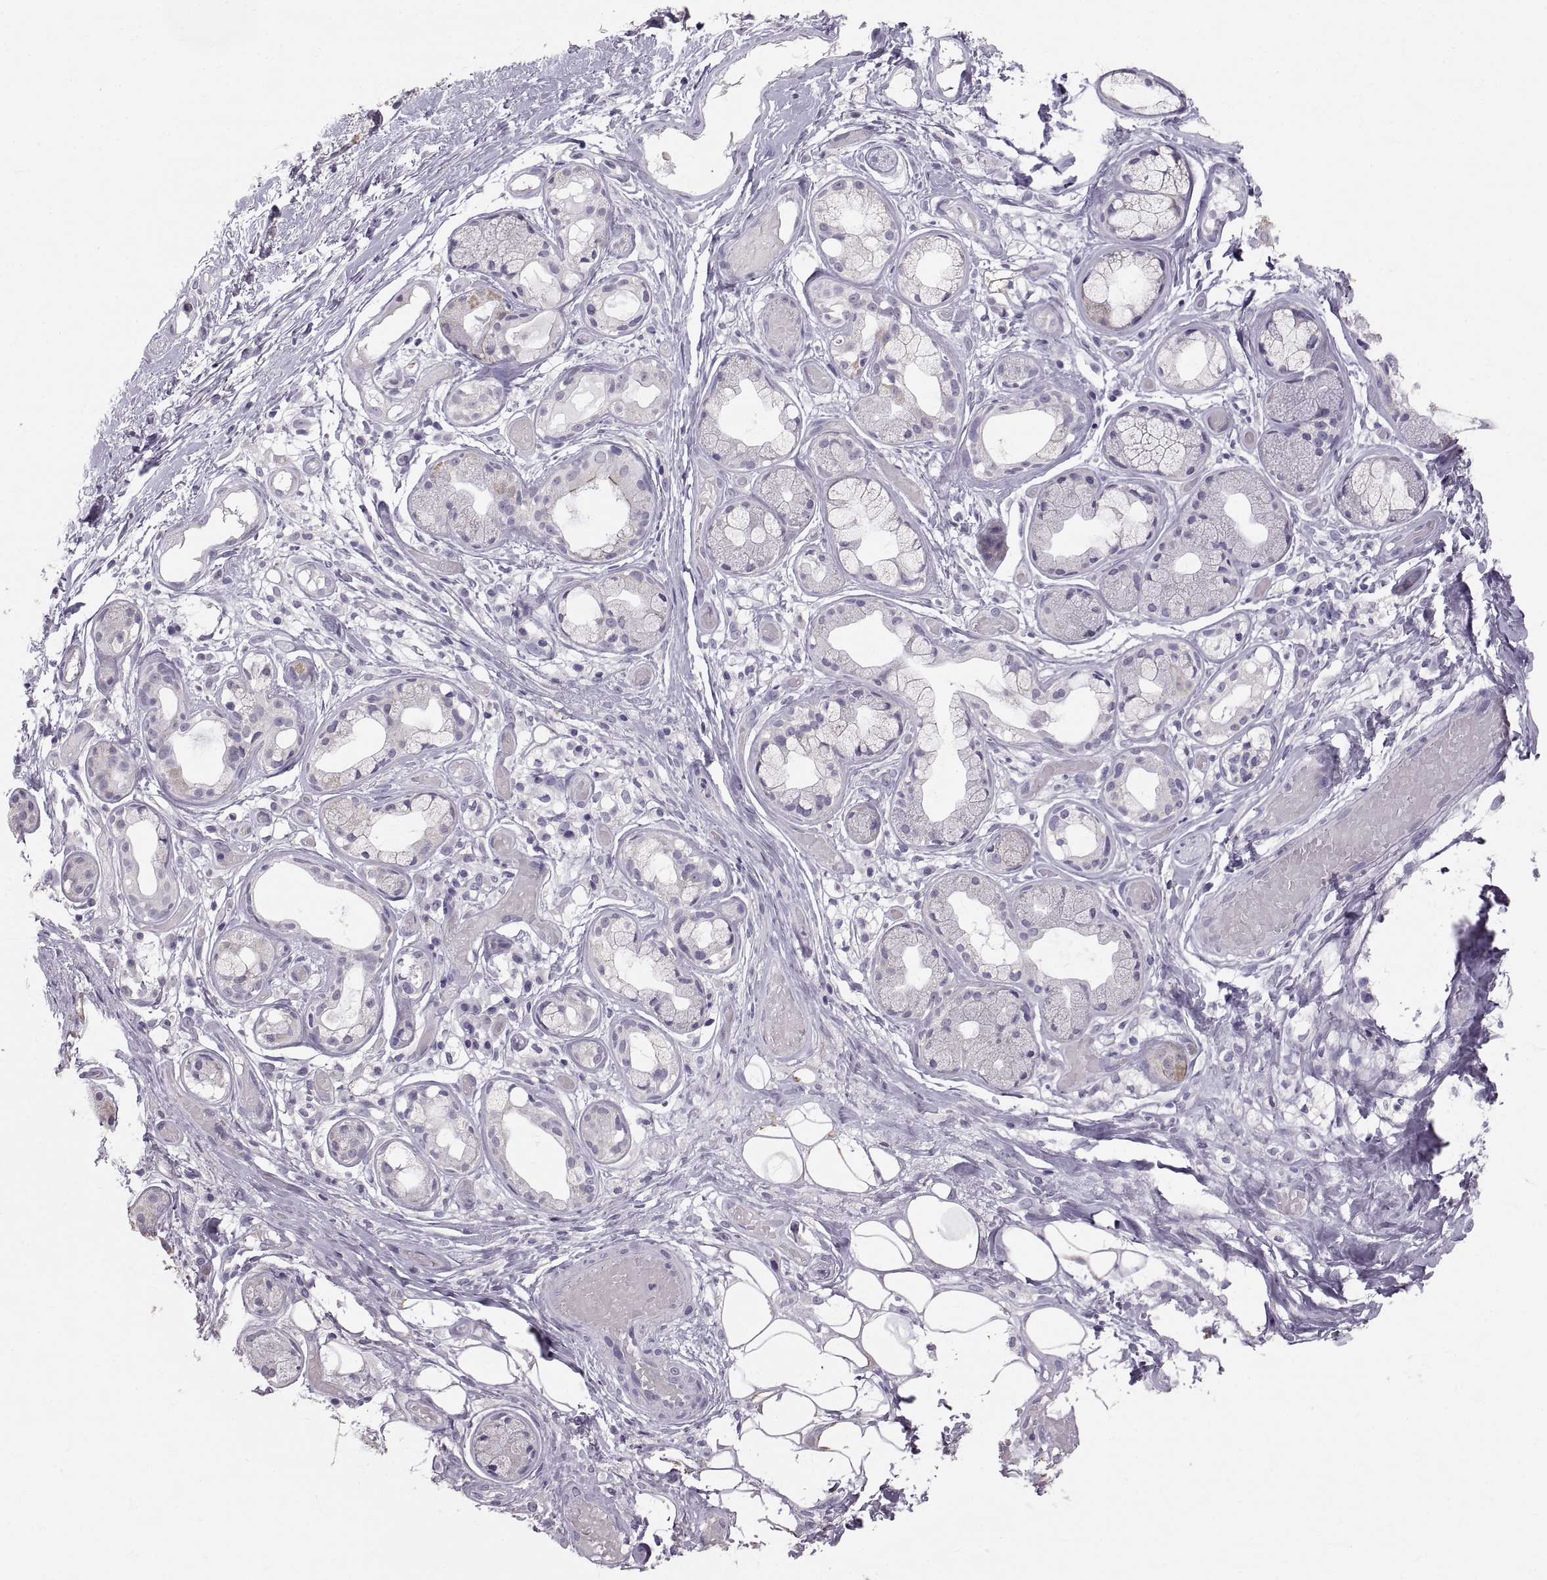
{"staining": {"intensity": "negative", "quantity": "none", "location": "none"}, "tissue": "adipose tissue", "cell_type": "Adipocytes", "image_type": "normal", "snomed": [{"axis": "morphology", "description": "Normal tissue, NOS"}, {"axis": "topography", "description": "Cartilage tissue"}], "caption": "This is a micrograph of IHC staining of normal adipose tissue, which shows no staining in adipocytes. Brightfield microscopy of immunohistochemistry (IHC) stained with DAB (3,3'-diaminobenzidine) (brown) and hematoxylin (blue), captured at high magnification.", "gene": "WBP2NL", "patient": {"sex": "male", "age": 62}}